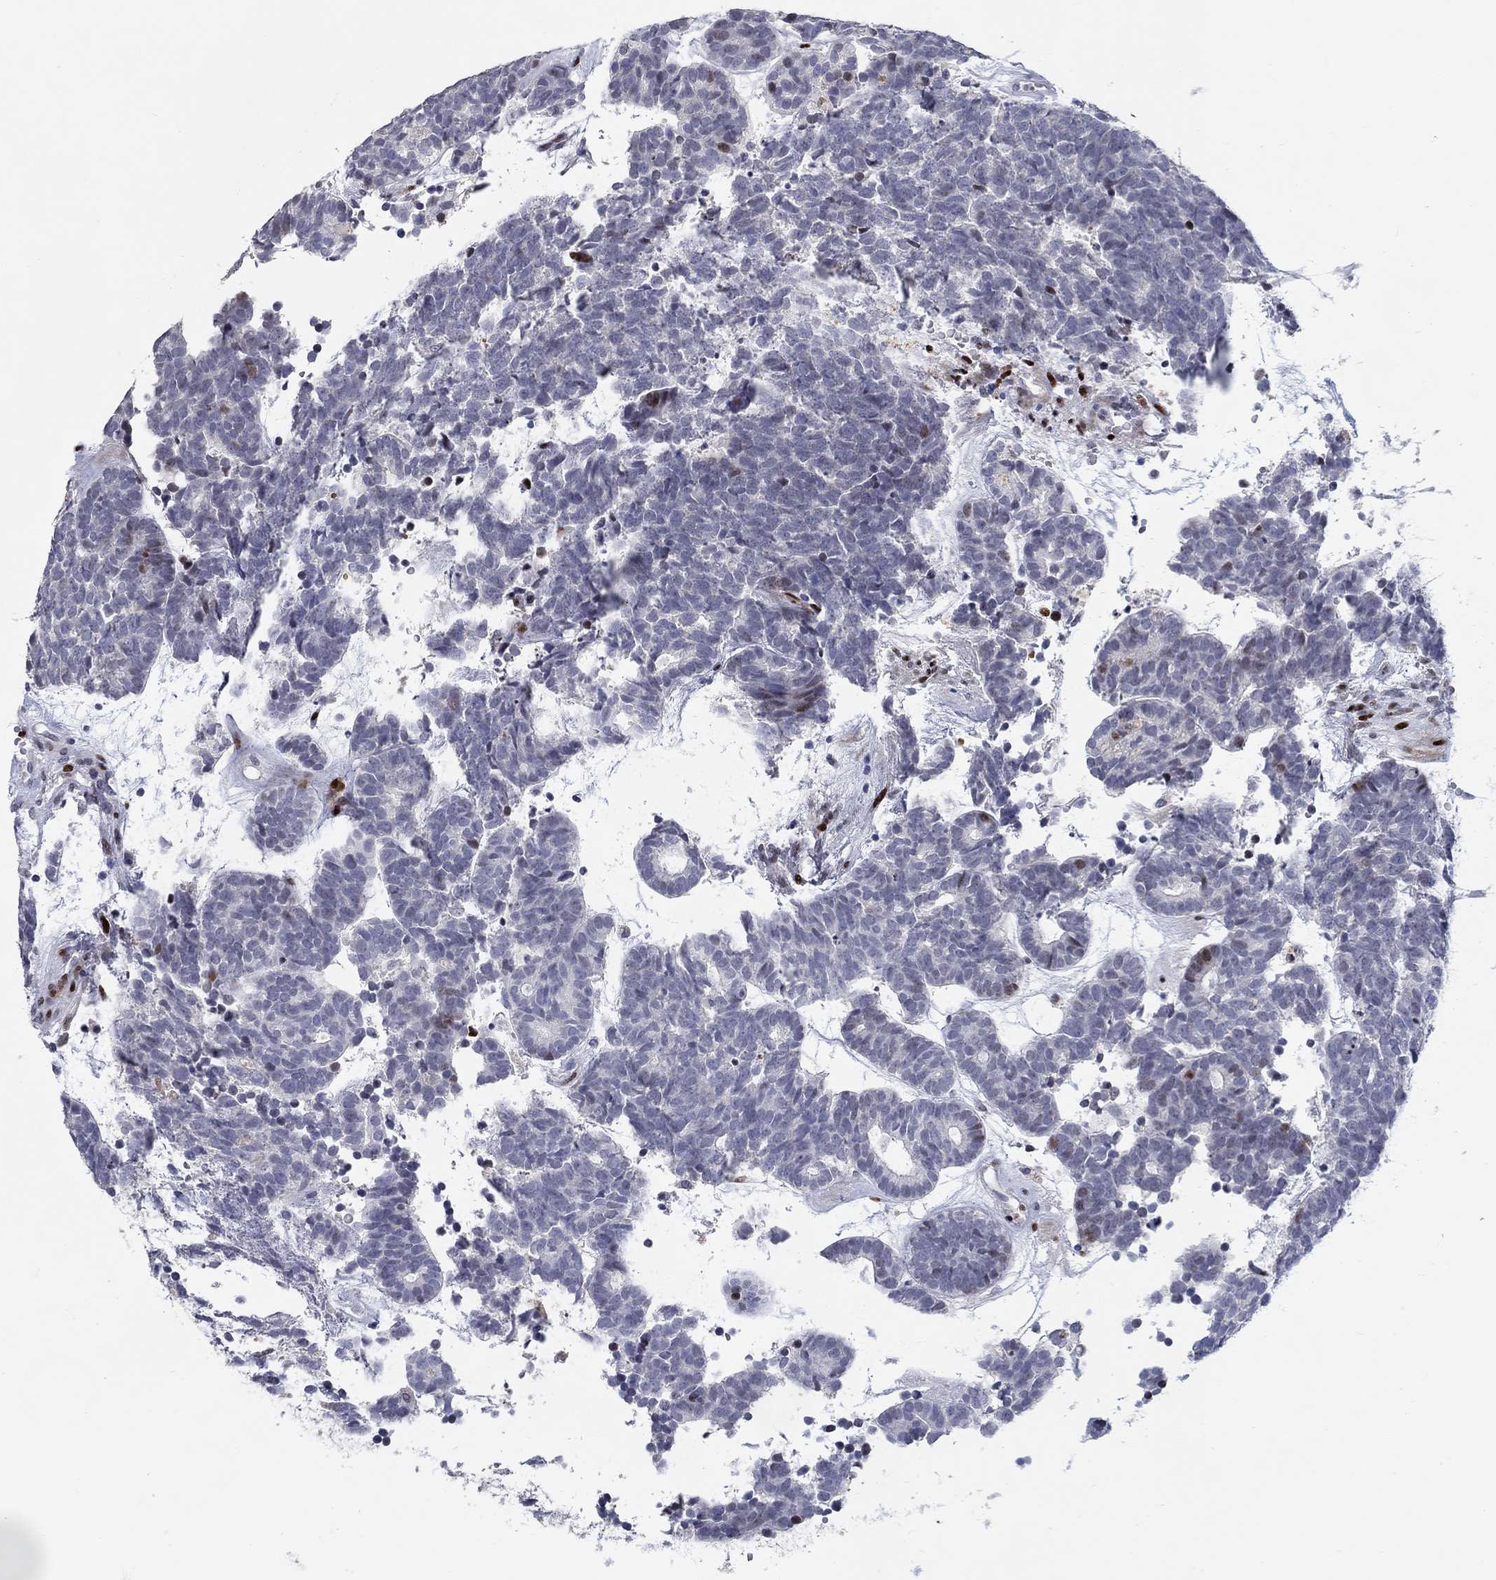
{"staining": {"intensity": "negative", "quantity": "none", "location": "none"}, "tissue": "head and neck cancer", "cell_type": "Tumor cells", "image_type": "cancer", "snomed": [{"axis": "morphology", "description": "Adenocarcinoma, NOS"}, {"axis": "topography", "description": "Head-Neck"}], "caption": "A micrograph of human head and neck cancer (adenocarcinoma) is negative for staining in tumor cells.", "gene": "RAPGEF5", "patient": {"sex": "female", "age": 81}}